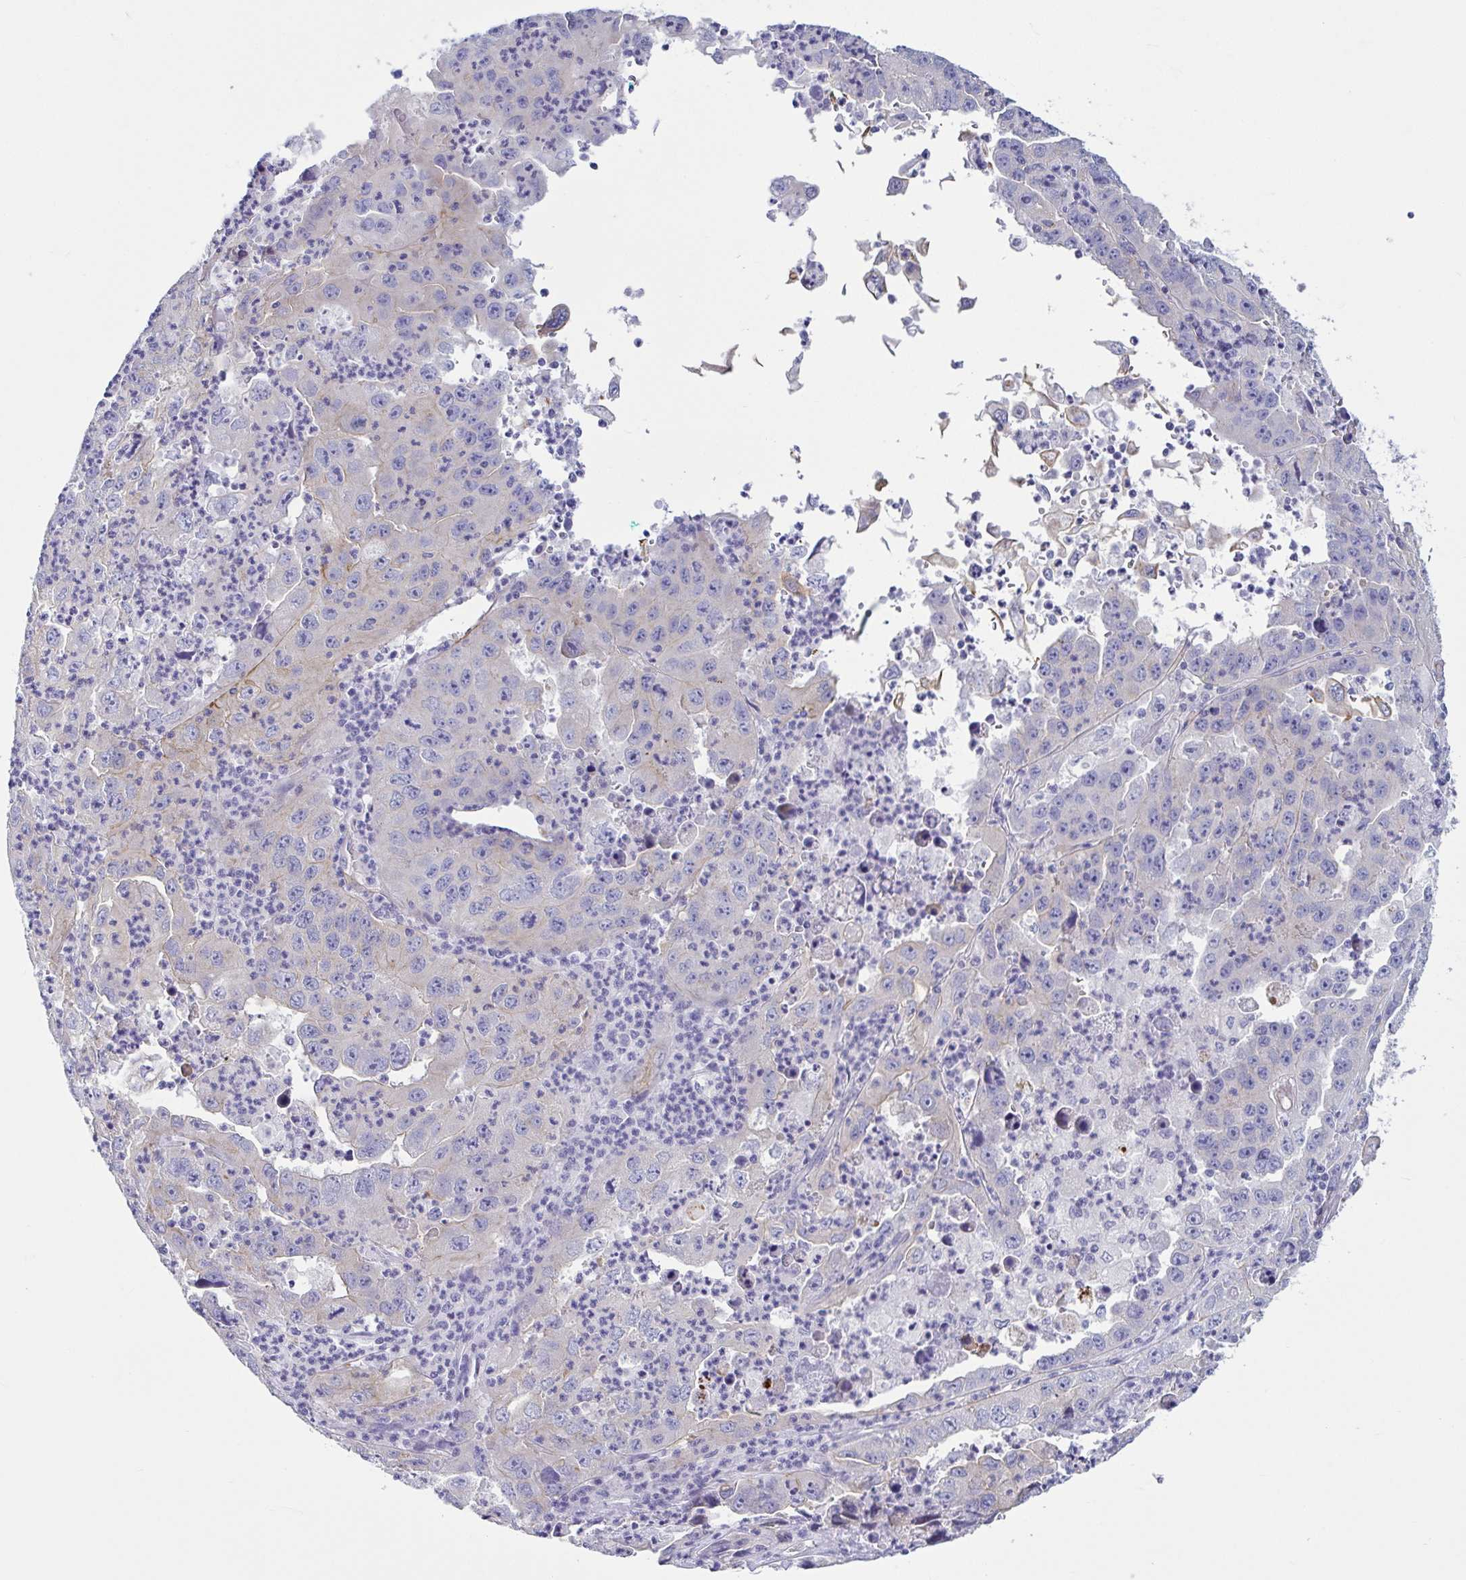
{"staining": {"intensity": "negative", "quantity": "none", "location": "none"}, "tissue": "endometrial cancer", "cell_type": "Tumor cells", "image_type": "cancer", "snomed": [{"axis": "morphology", "description": "Adenocarcinoma, NOS"}, {"axis": "topography", "description": "Uterus"}], "caption": "Immunohistochemical staining of endometrial adenocarcinoma demonstrates no significant staining in tumor cells.", "gene": "TNNI2", "patient": {"sex": "female", "age": 62}}